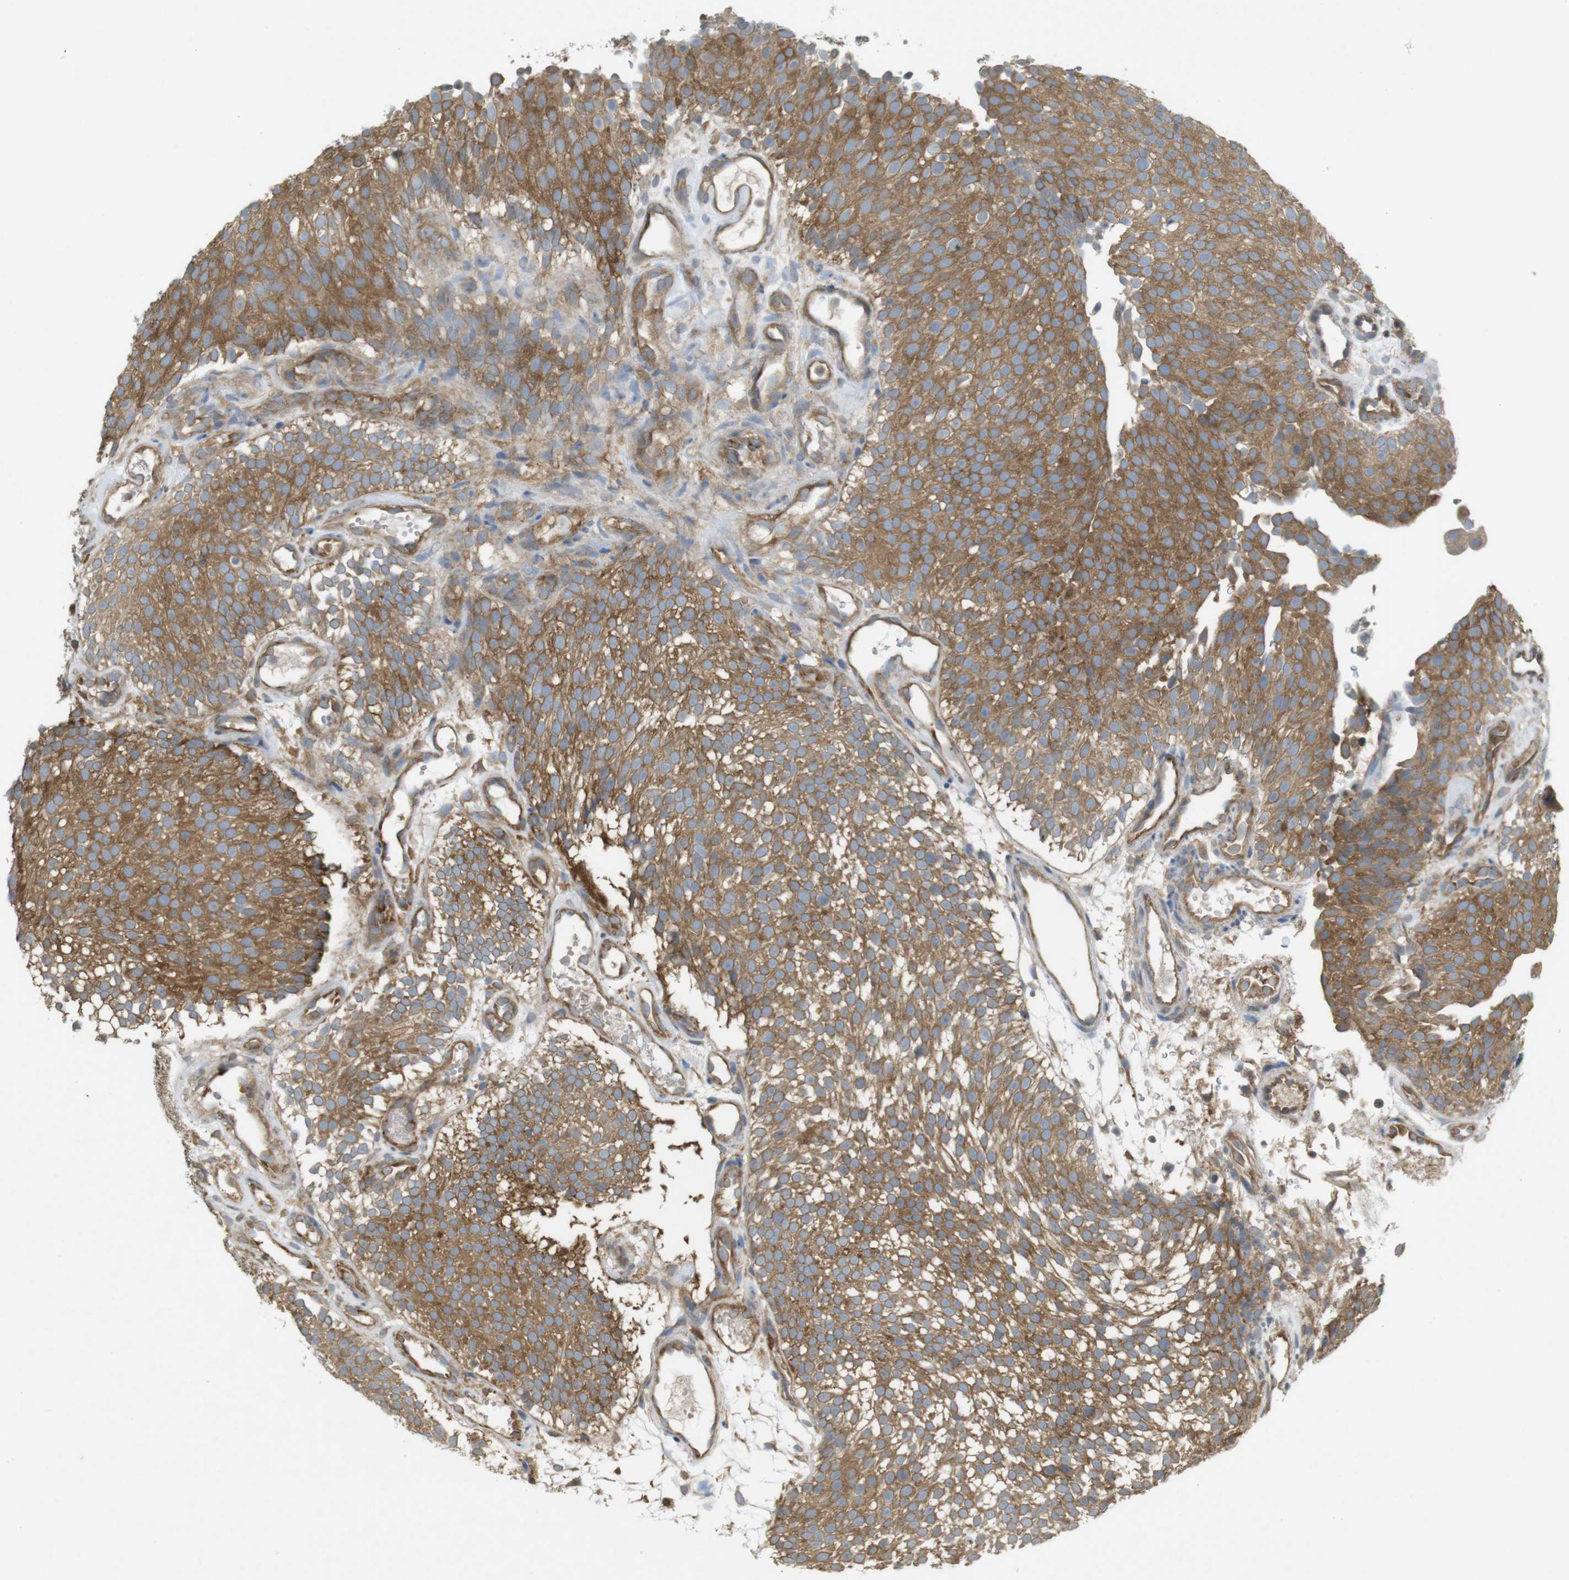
{"staining": {"intensity": "moderate", "quantity": ">75%", "location": "cytoplasmic/membranous"}, "tissue": "urothelial cancer", "cell_type": "Tumor cells", "image_type": "cancer", "snomed": [{"axis": "morphology", "description": "Urothelial carcinoma, Low grade"}, {"axis": "topography", "description": "Urinary bladder"}], "caption": "Immunohistochemistry (IHC) photomicrograph of human urothelial cancer stained for a protein (brown), which exhibits medium levels of moderate cytoplasmic/membranous staining in about >75% of tumor cells.", "gene": "KIF5B", "patient": {"sex": "male", "age": 78}}